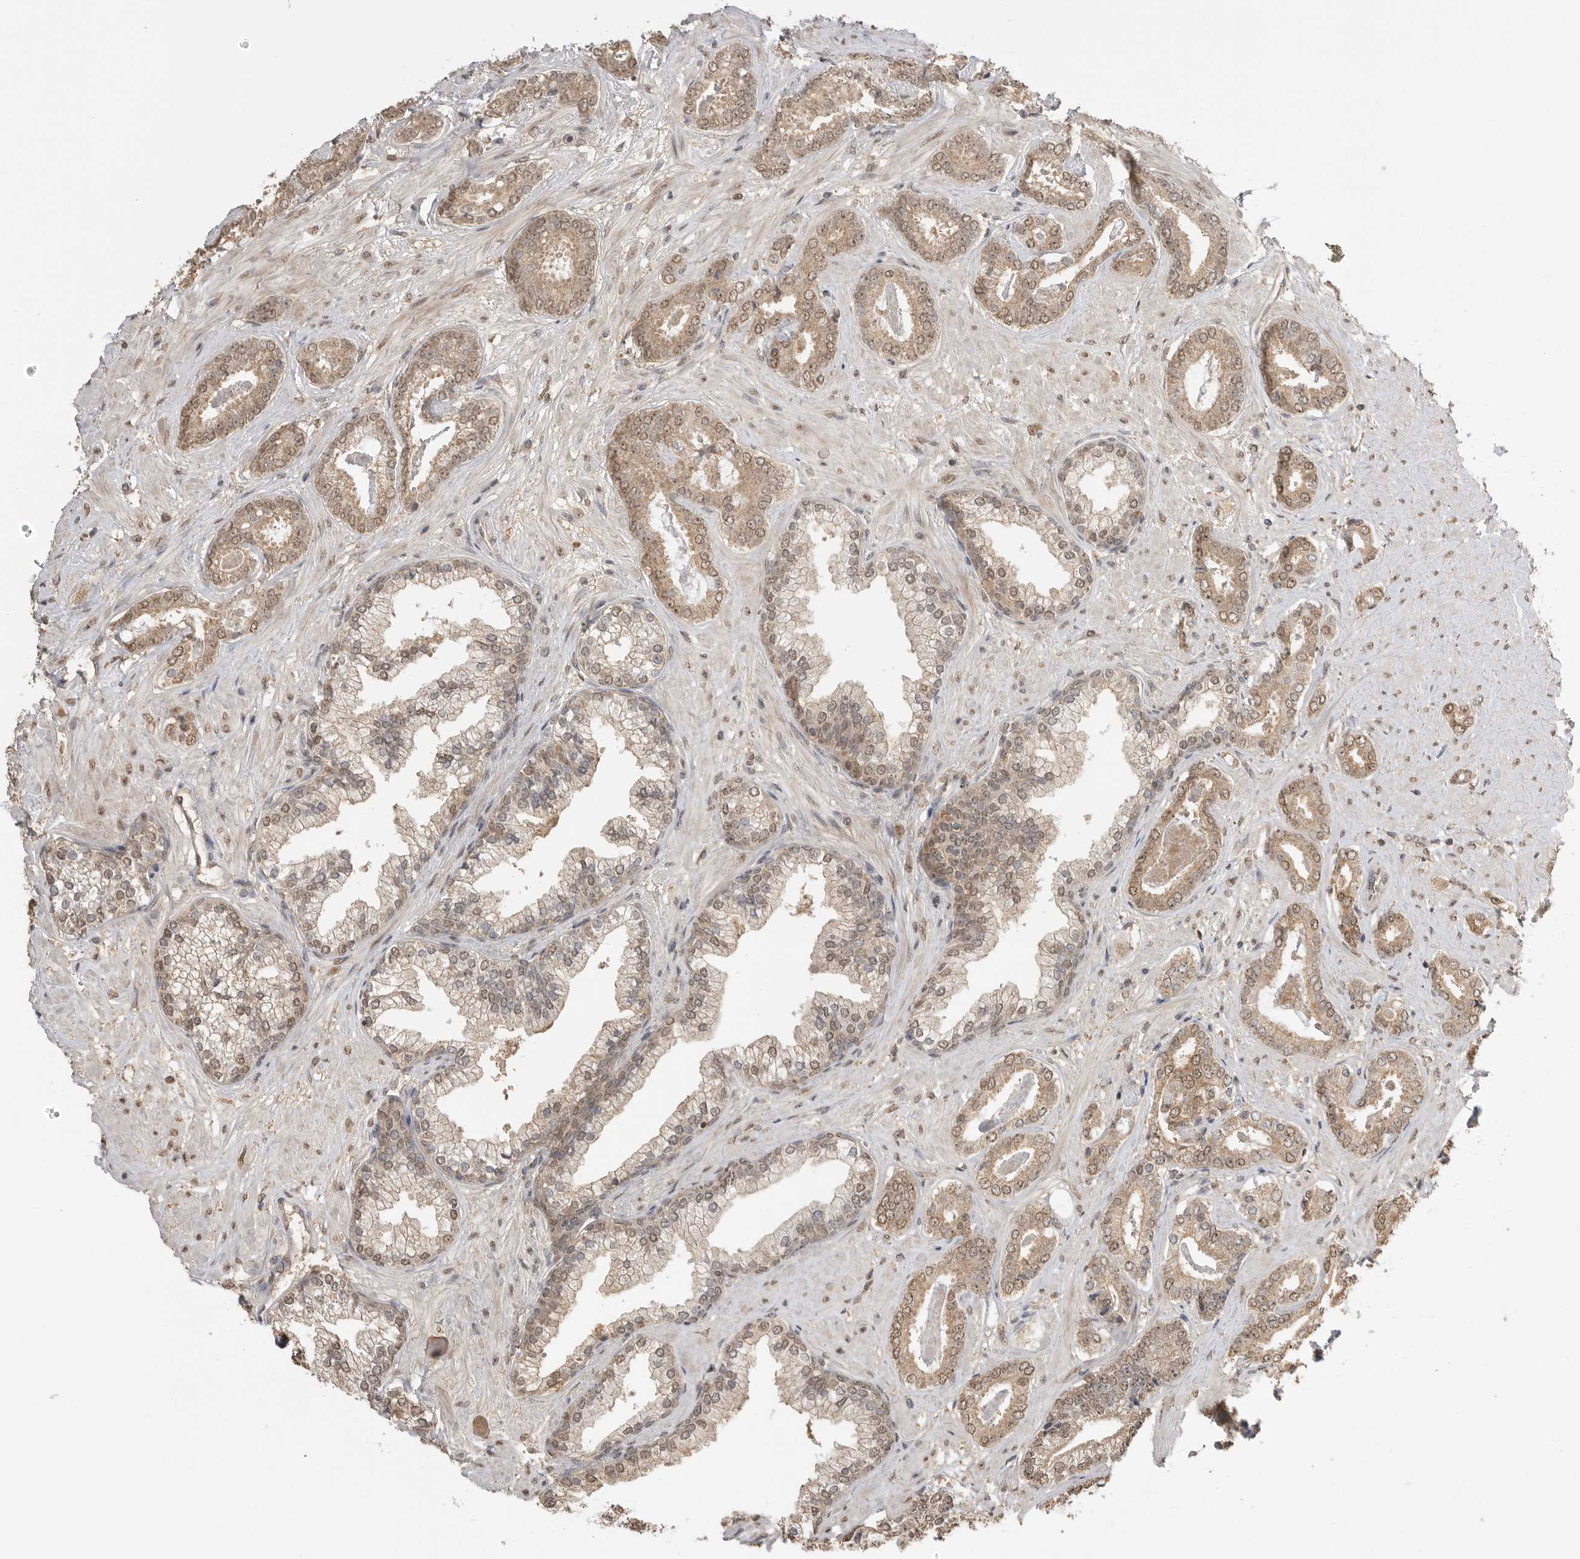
{"staining": {"intensity": "weak", "quantity": ">75%", "location": "cytoplasmic/membranous,nuclear"}, "tissue": "prostate cancer", "cell_type": "Tumor cells", "image_type": "cancer", "snomed": [{"axis": "morphology", "description": "Adenocarcinoma, Low grade"}, {"axis": "topography", "description": "Prostate"}], "caption": "Prostate cancer (adenocarcinoma (low-grade)) tissue demonstrates weak cytoplasmic/membranous and nuclear staining in about >75% of tumor cells, visualized by immunohistochemistry. The staining is performed using DAB brown chromogen to label protein expression. The nuclei are counter-stained blue using hematoxylin.", "gene": "ASPSCR1", "patient": {"sex": "male", "age": 71}}